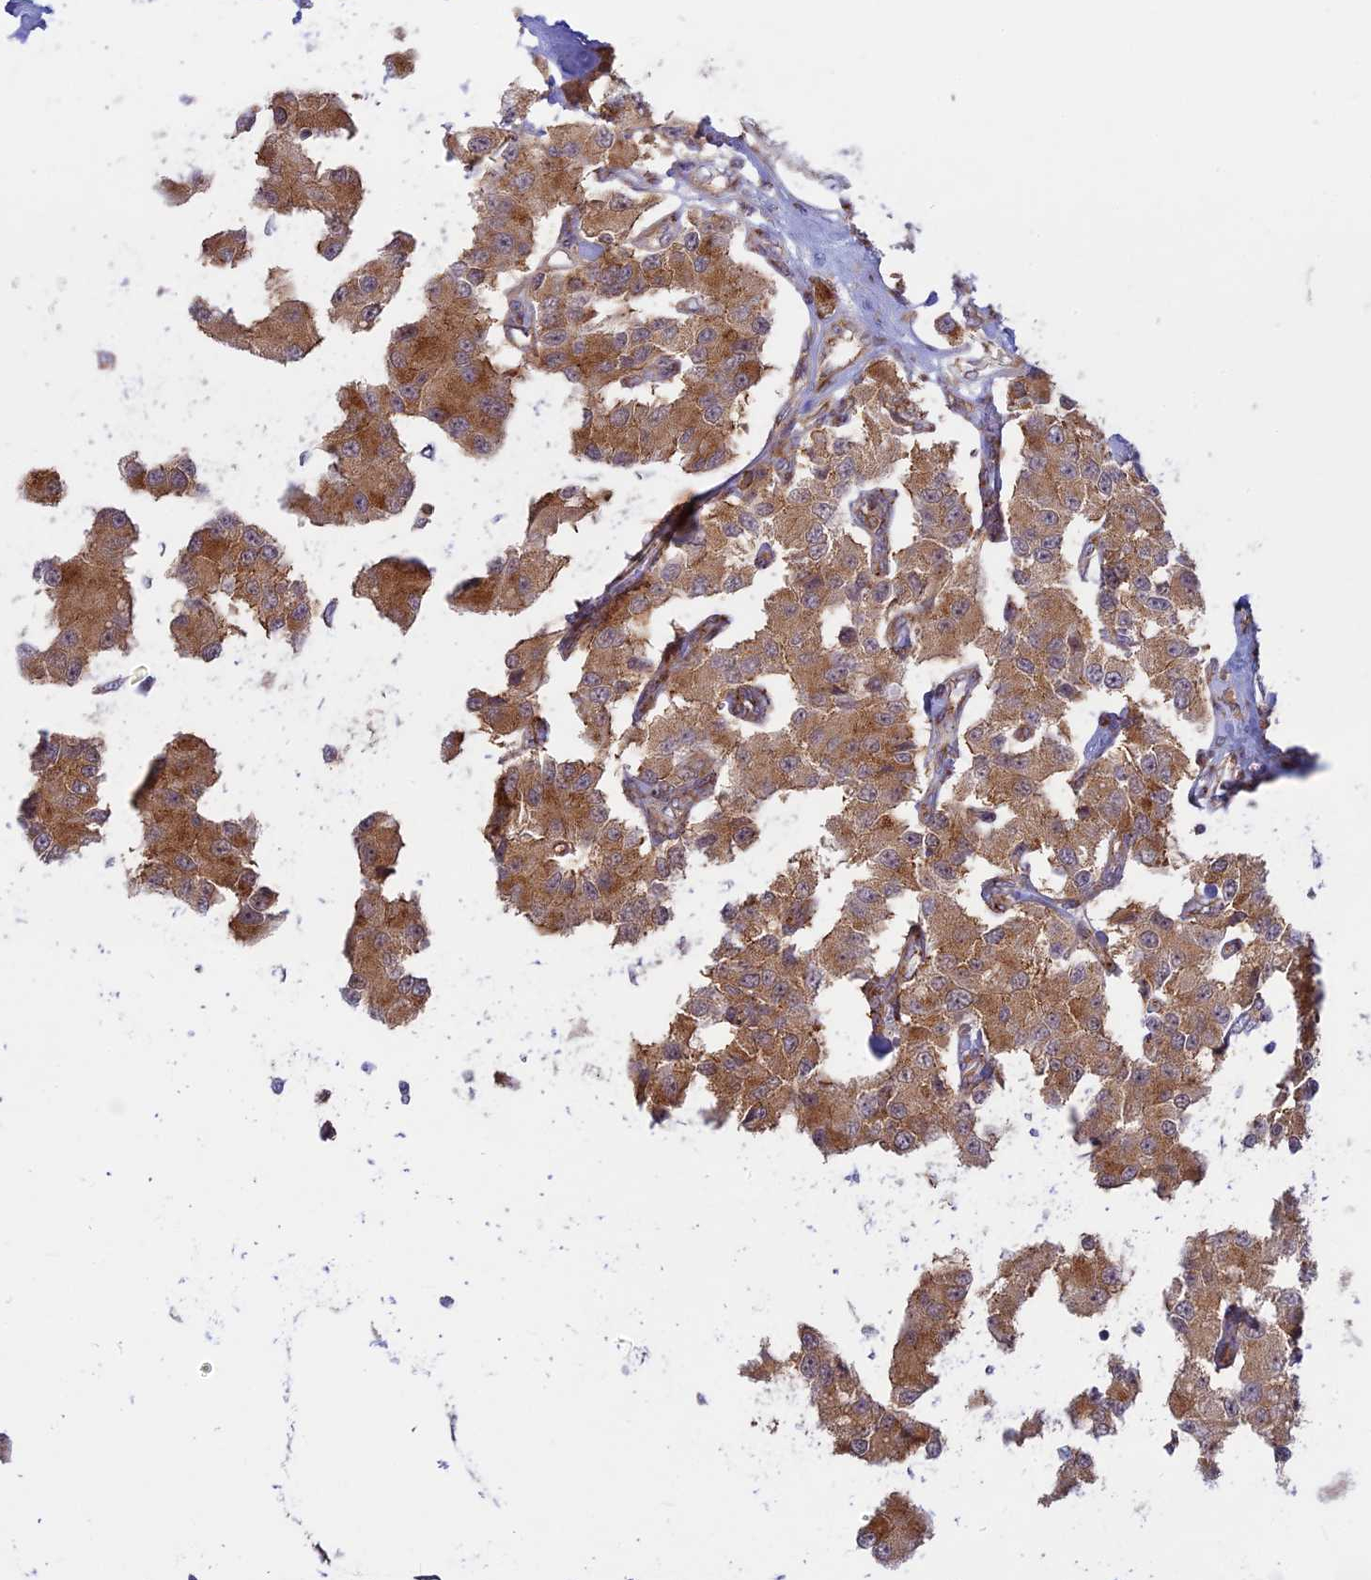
{"staining": {"intensity": "moderate", "quantity": ">75%", "location": "cytoplasmic/membranous"}, "tissue": "carcinoid", "cell_type": "Tumor cells", "image_type": "cancer", "snomed": [{"axis": "morphology", "description": "Carcinoid, malignant, NOS"}, {"axis": "topography", "description": "Pancreas"}], "caption": "A brown stain highlights moderate cytoplasmic/membranous positivity of a protein in malignant carcinoid tumor cells. (Stains: DAB (3,3'-diaminobenzidine) in brown, nuclei in blue, Microscopy: brightfield microscopy at high magnification).", "gene": "CLINT1", "patient": {"sex": "male", "age": 41}}